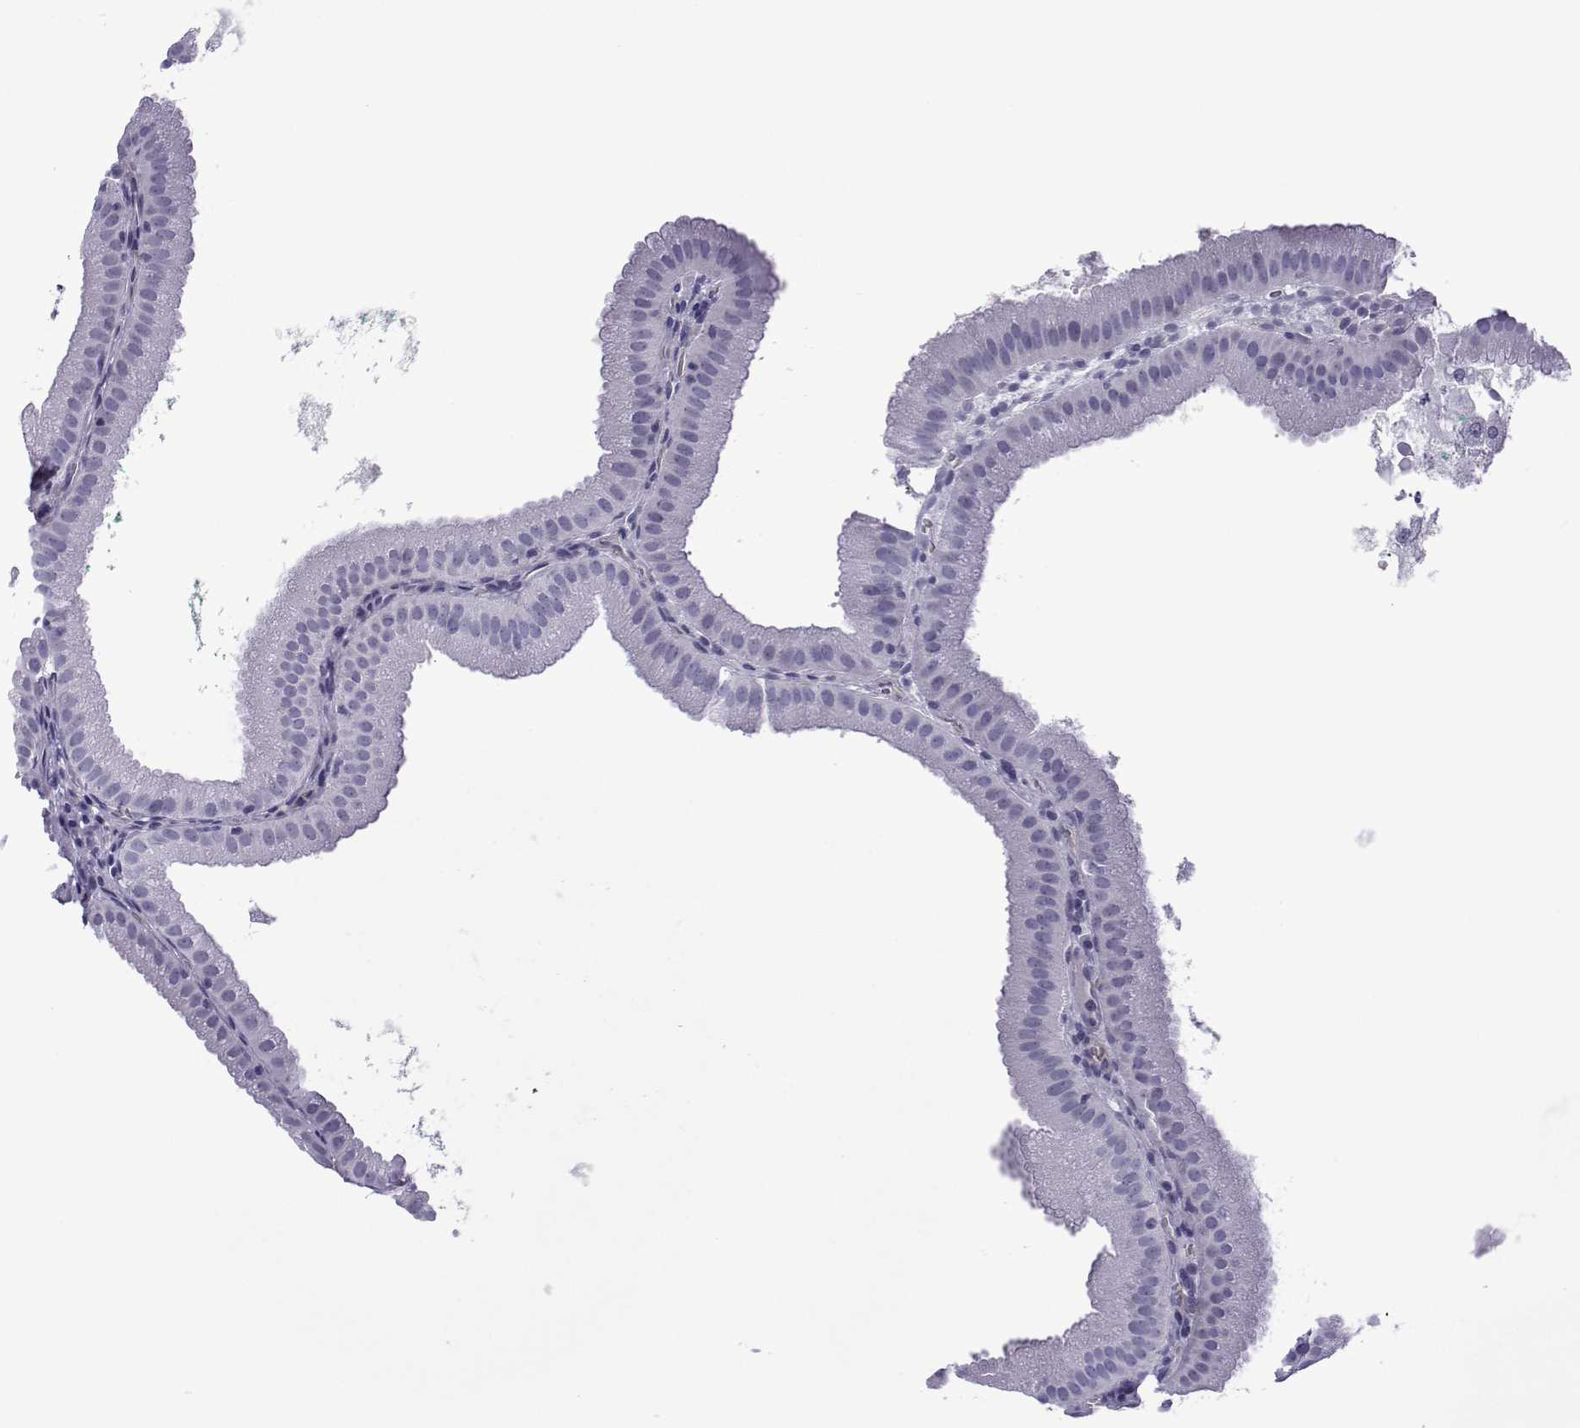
{"staining": {"intensity": "negative", "quantity": "none", "location": "none"}, "tissue": "gallbladder", "cell_type": "Glandular cells", "image_type": "normal", "snomed": [{"axis": "morphology", "description": "Normal tissue, NOS"}, {"axis": "topography", "description": "Gallbladder"}], "caption": "Immunohistochemistry (IHC) histopathology image of unremarkable gallbladder stained for a protein (brown), which demonstrates no positivity in glandular cells.", "gene": "SPANXA1", "patient": {"sex": "male", "age": 67}}